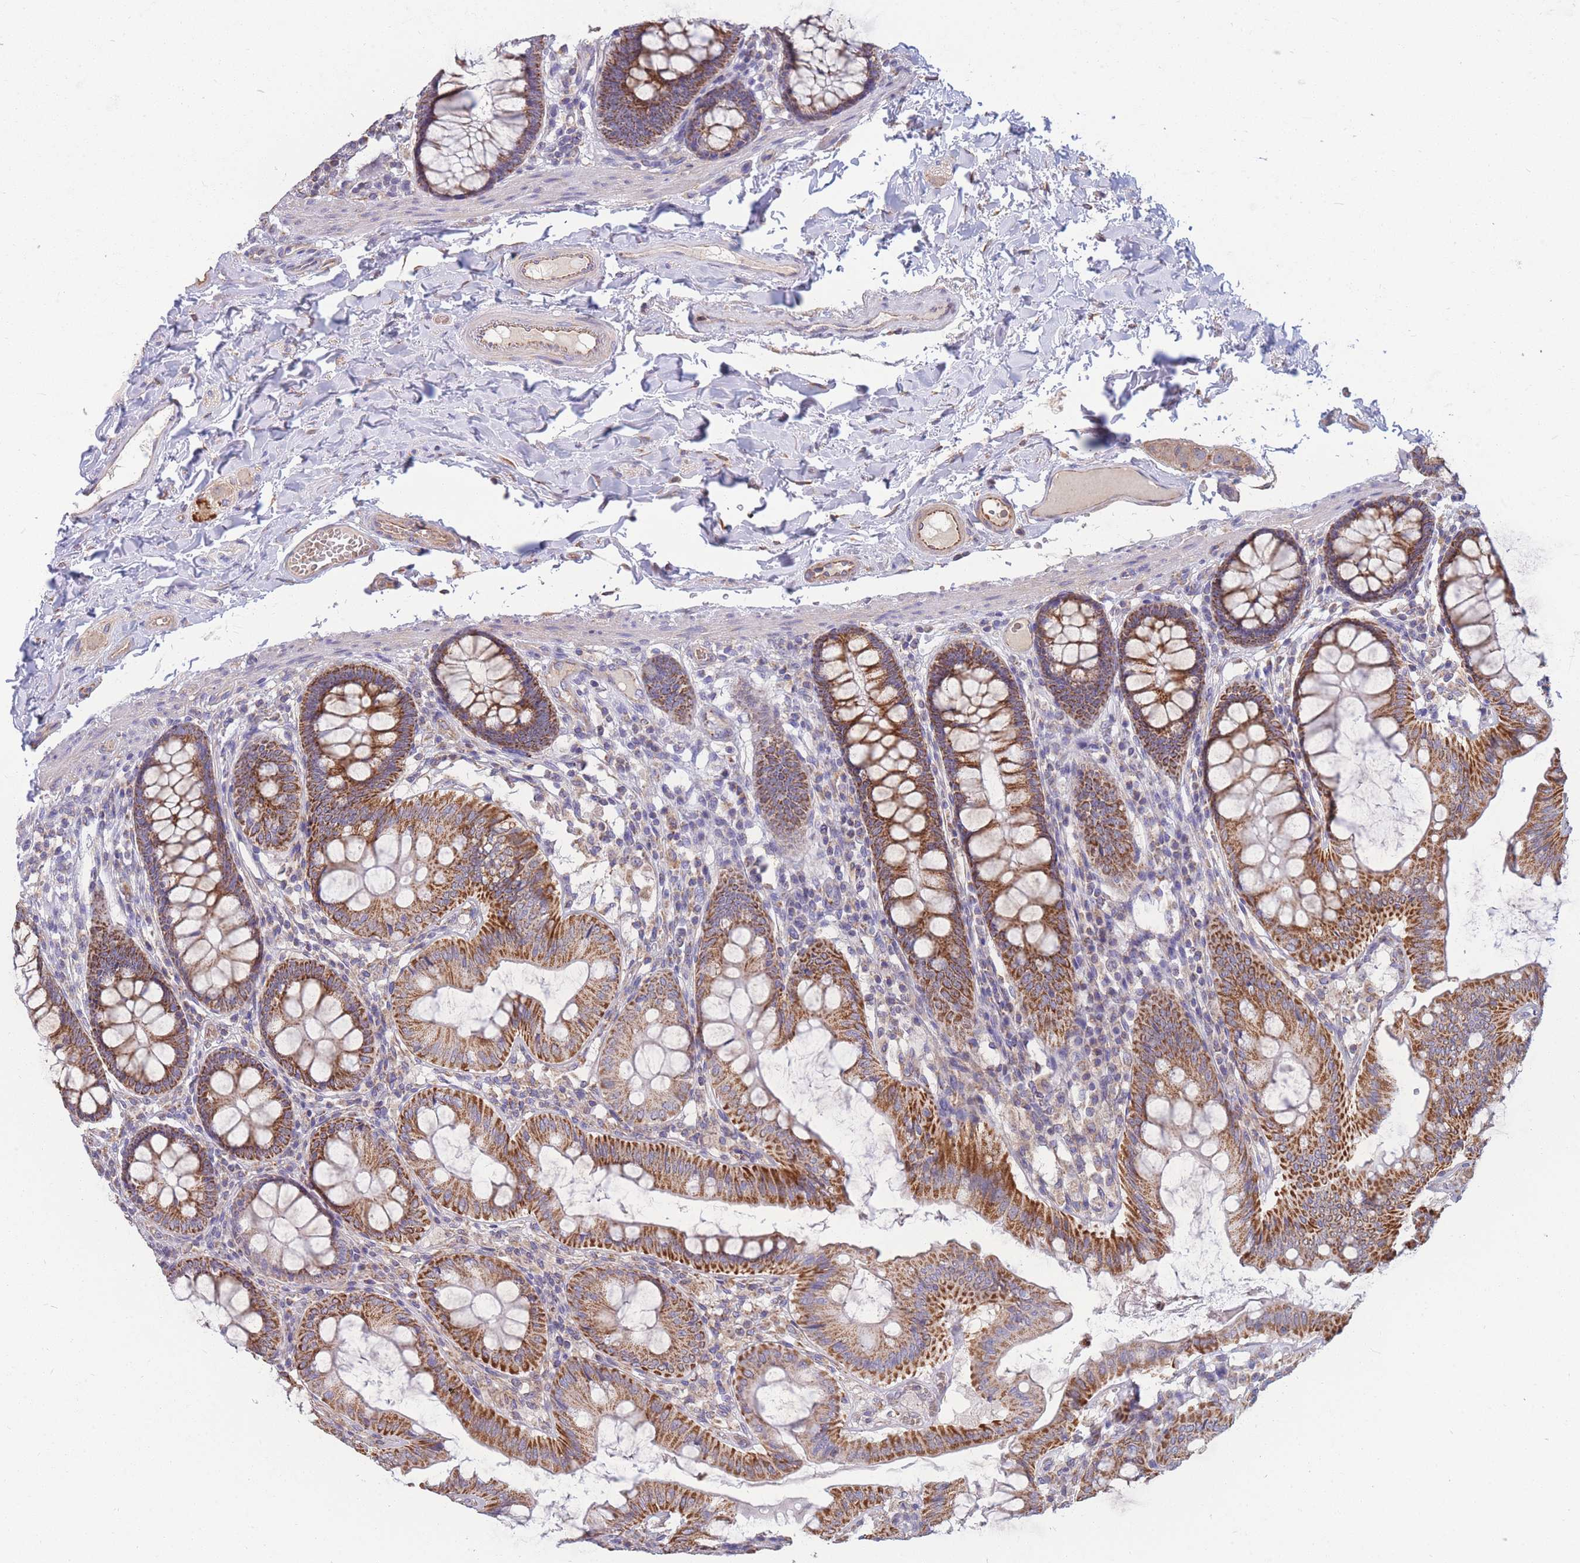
{"staining": {"intensity": "moderate", "quantity": "25%-75%", "location": "cytoplasmic/membranous"}, "tissue": "colon", "cell_type": "Endothelial cells", "image_type": "normal", "snomed": [{"axis": "morphology", "description": "Normal tissue, NOS"}, {"axis": "topography", "description": "Colon"}], "caption": "Endothelial cells reveal medium levels of moderate cytoplasmic/membranous expression in approximately 25%-75% of cells in unremarkable colon.", "gene": "MRPS9", "patient": {"sex": "male", "age": 84}}